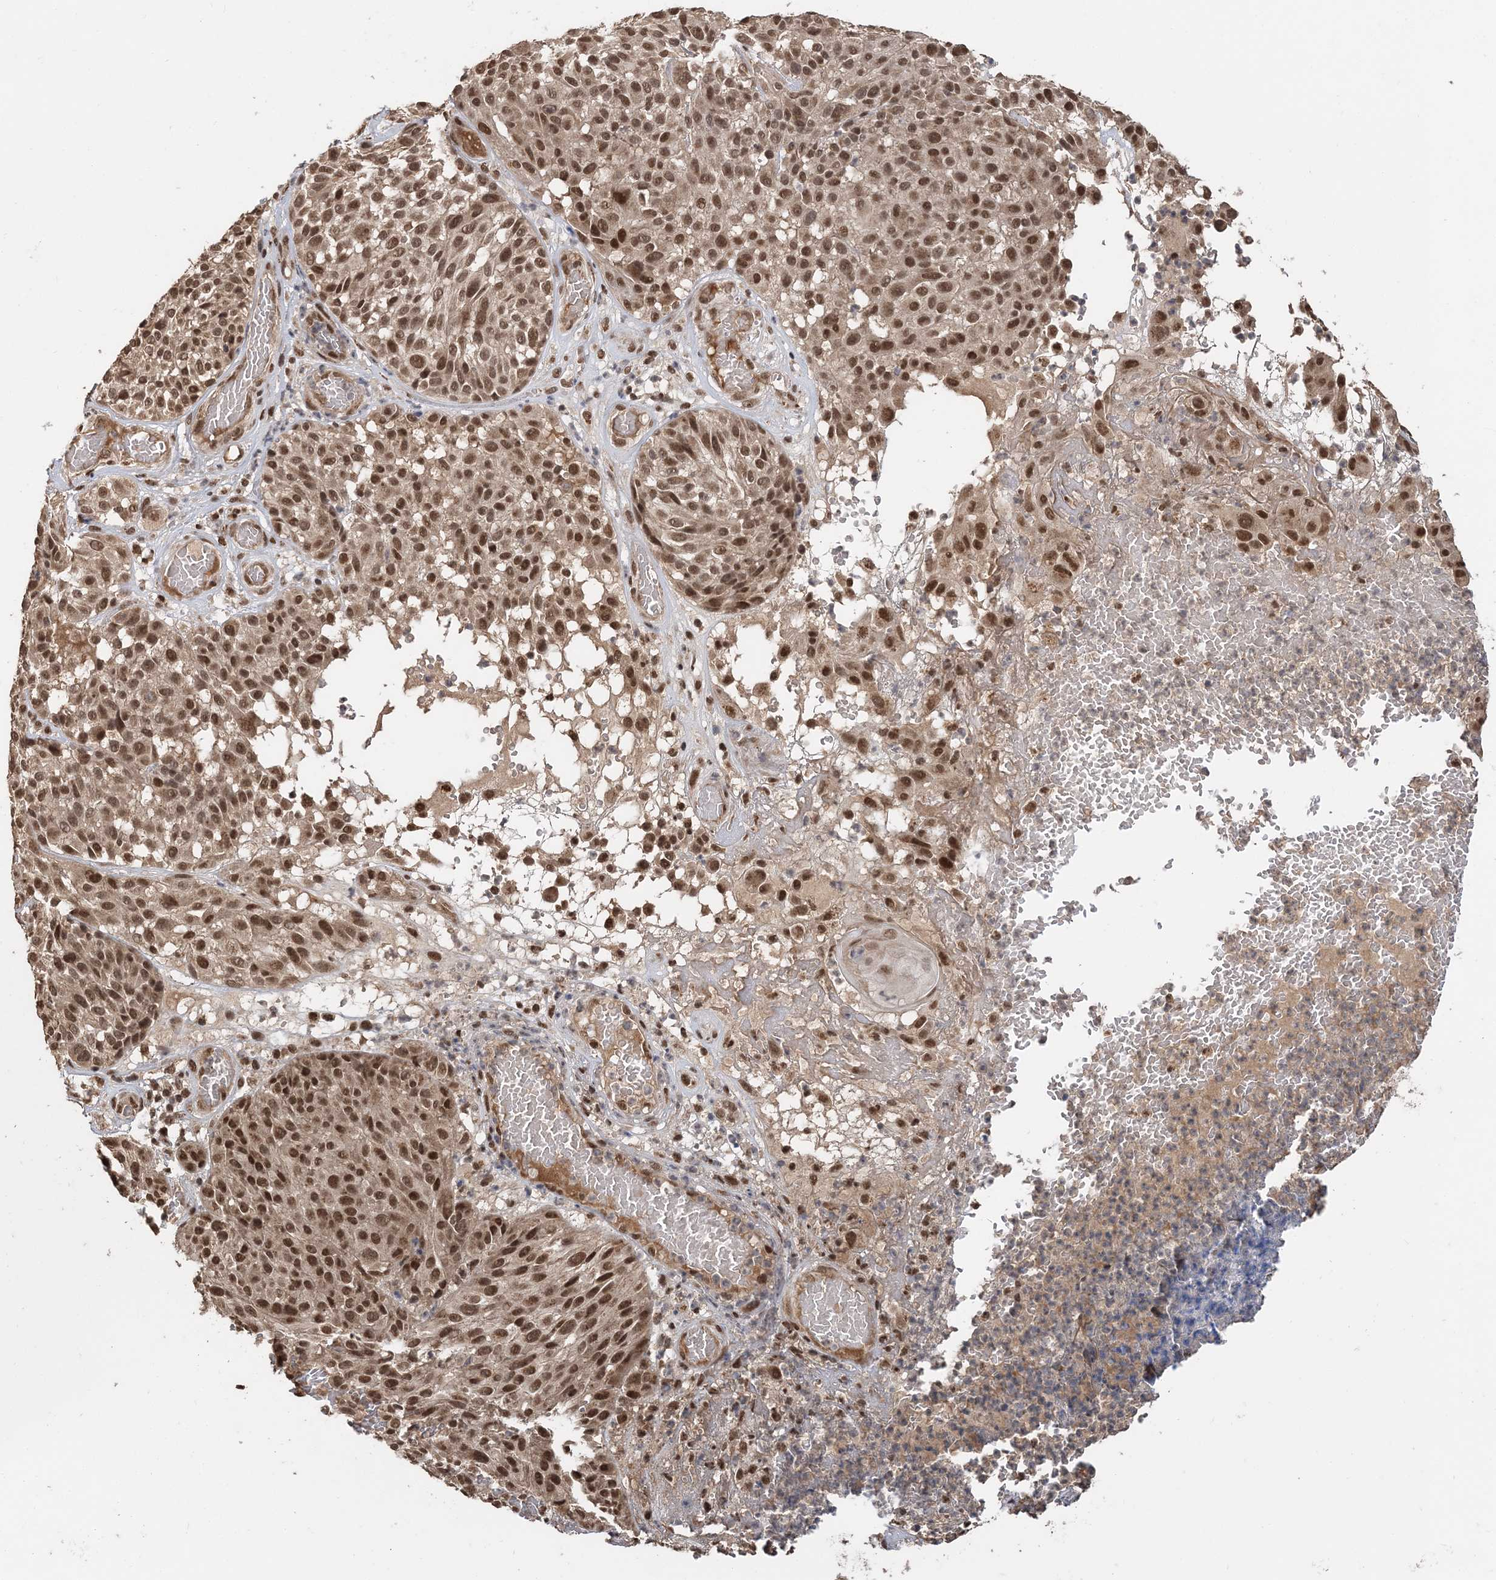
{"staining": {"intensity": "moderate", "quantity": ">75%", "location": "nuclear"}, "tissue": "melanoma", "cell_type": "Tumor cells", "image_type": "cancer", "snomed": [{"axis": "morphology", "description": "Malignant melanoma, NOS"}, {"axis": "topography", "description": "Skin"}], "caption": "Melanoma tissue reveals moderate nuclear expression in approximately >75% of tumor cells", "gene": "TSHZ2", "patient": {"sex": "male", "age": 83}}